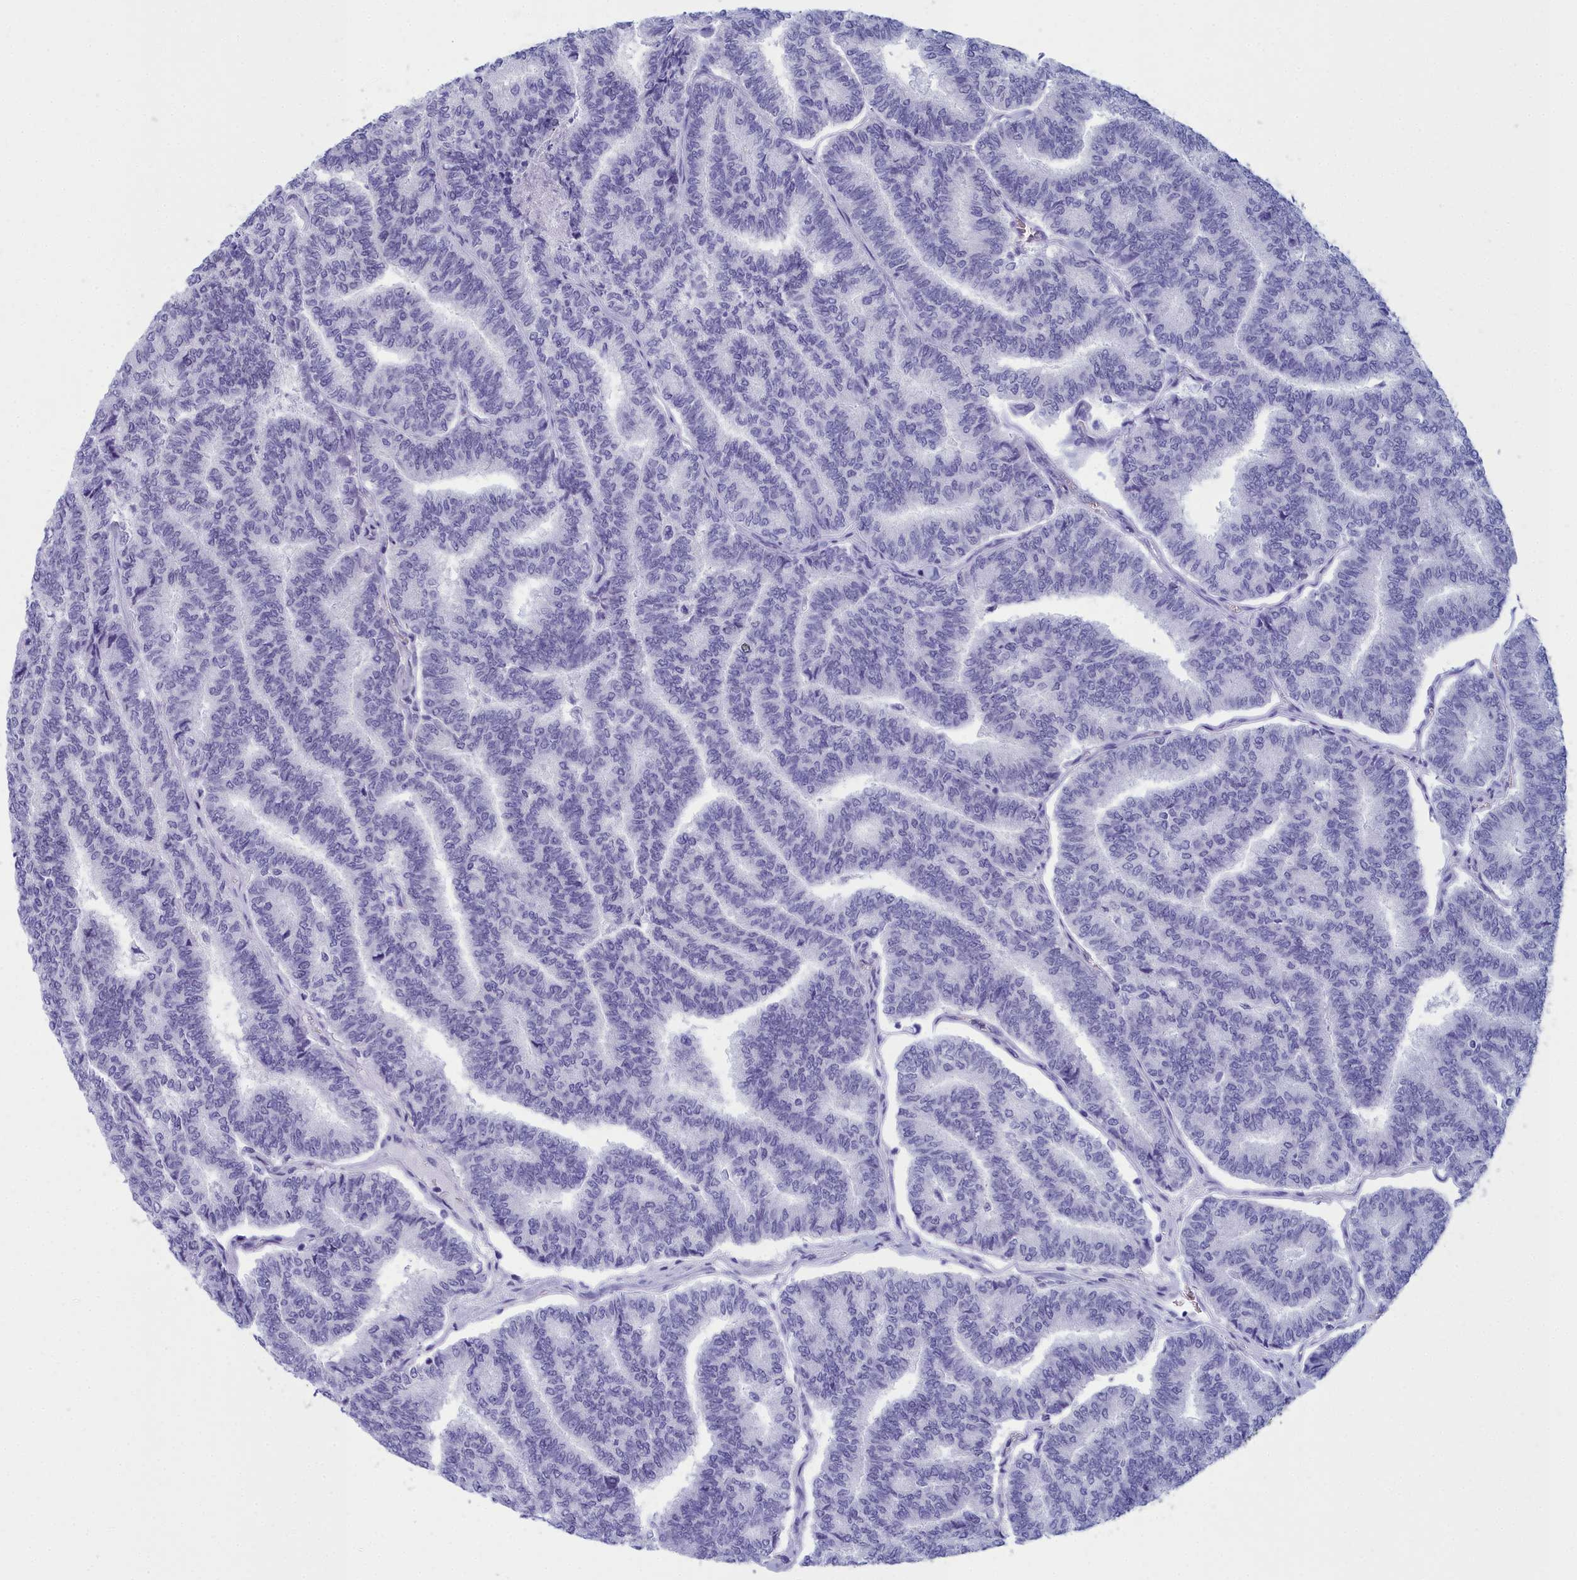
{"staining": {"intensity": "negative", "quantity": "none", "location": "none"}, "tissue": "thyroid cancer", "cell_type": "Tumor cells", "image_type": "cancer", "snomed": [{"axis": "morphology", "description": "Papillary adenocarcinoma, NOS"}, {"axis": "topography", "description": "Thyroid gland"}], "caption": "There is no significant positivity in tumor cells of papillary adenocarcinoma (thyroid).", "gene": "CCDC97", "patient": {"sex": "female", "age": 35}}